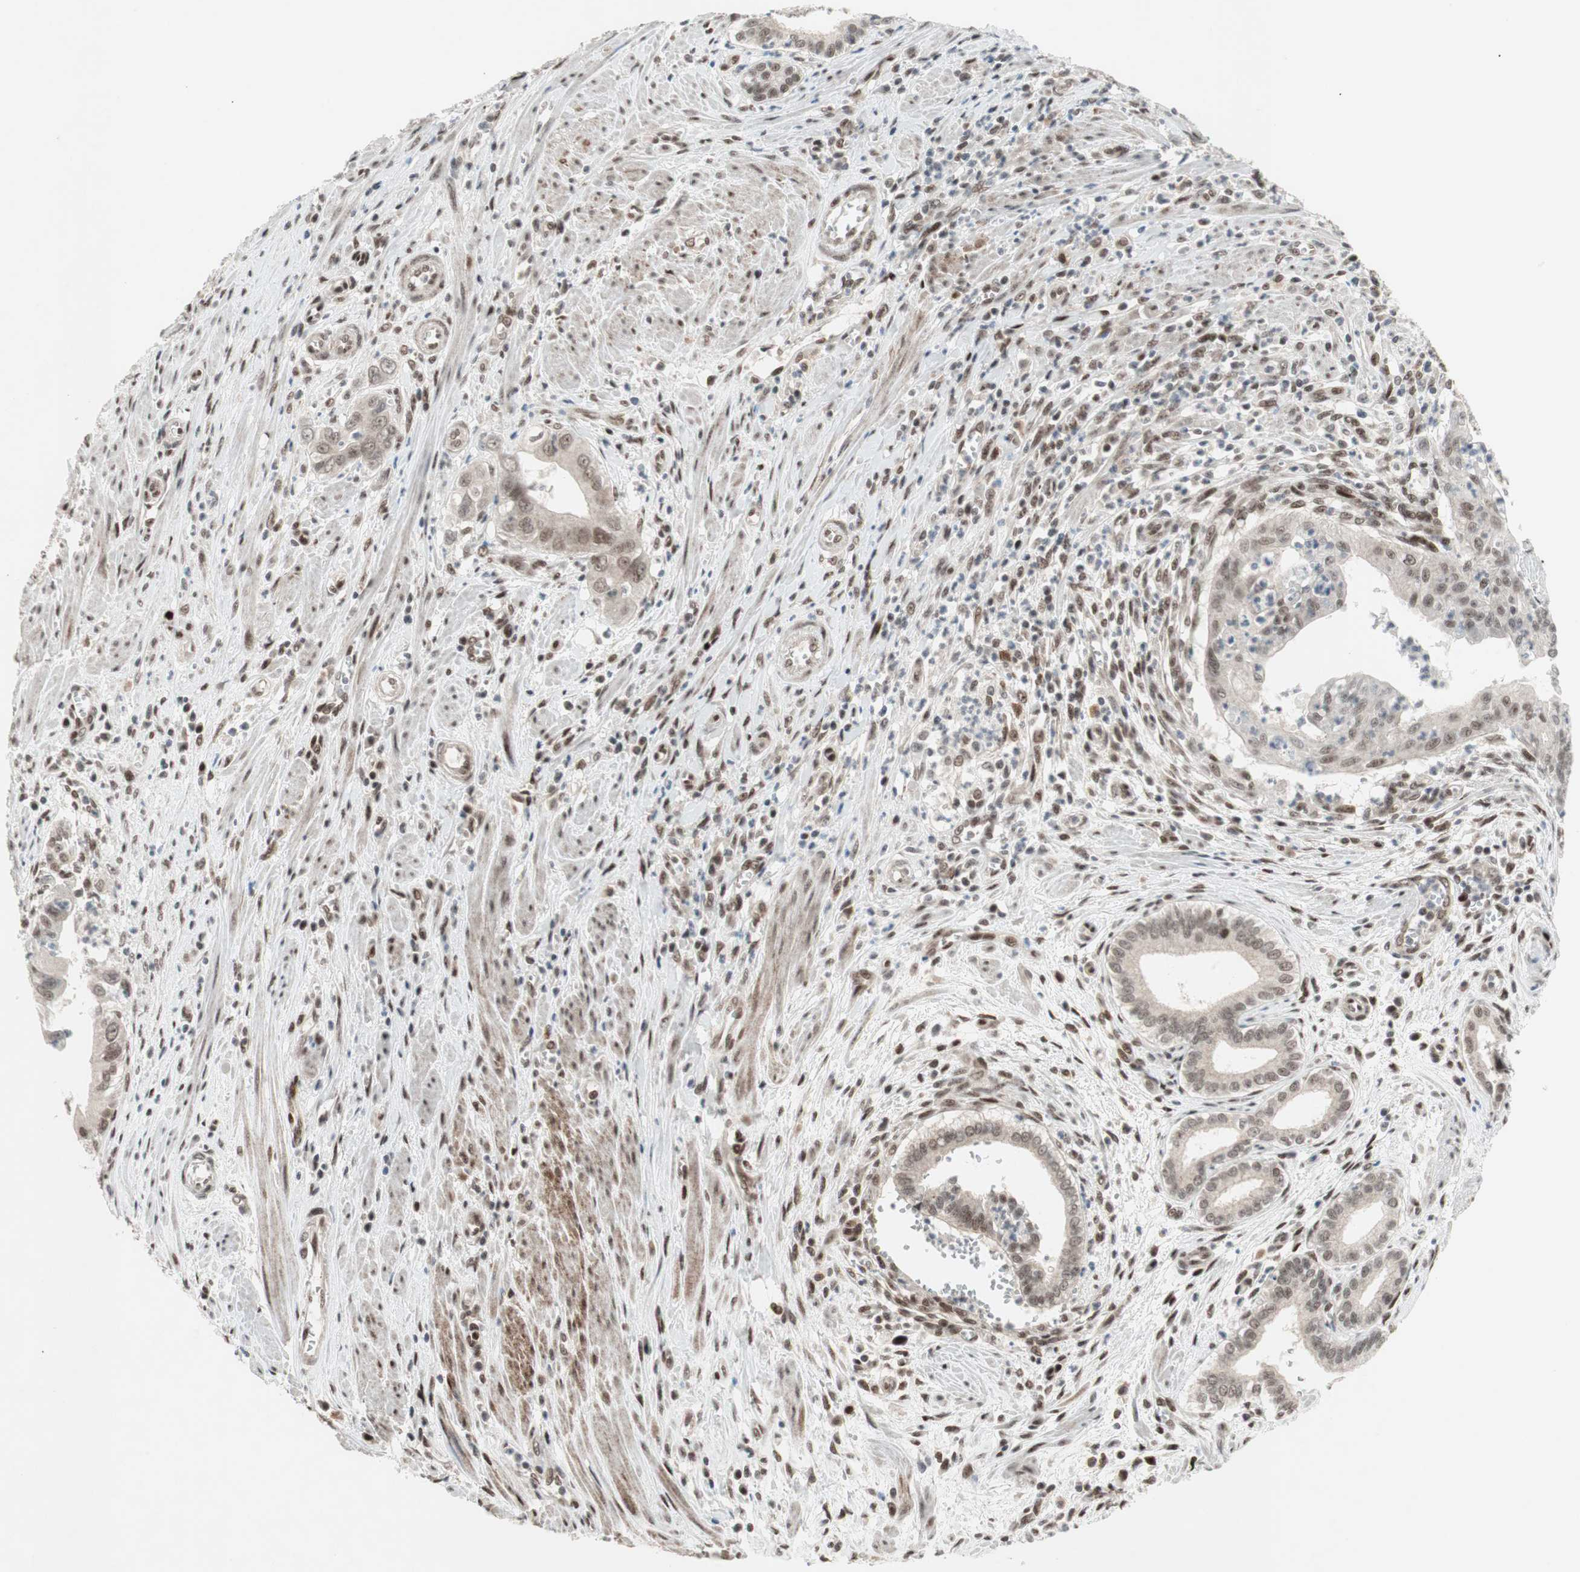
{"staining": {"intensity": "weak", "quantity": "<25%", "location": "nuclear"}, "tissue": "pancreatic cancer", "cell_type": "Tumor cells", "image_type": "cancer", "snomed": [{"axis": "morphology", "description": "Normal tissue, NOS"}, {"axis": "topography", "description": "Lymph node"}], "caption": "IHC histopathology image of neoplastic tissue: human pancreatic cancer stained with DAB (3,3'-diaminobenzidine) shows no significant protein positivity in tumor cells.", "gene": "TCF12", "patient": {"sex": "male", "age": 50}}